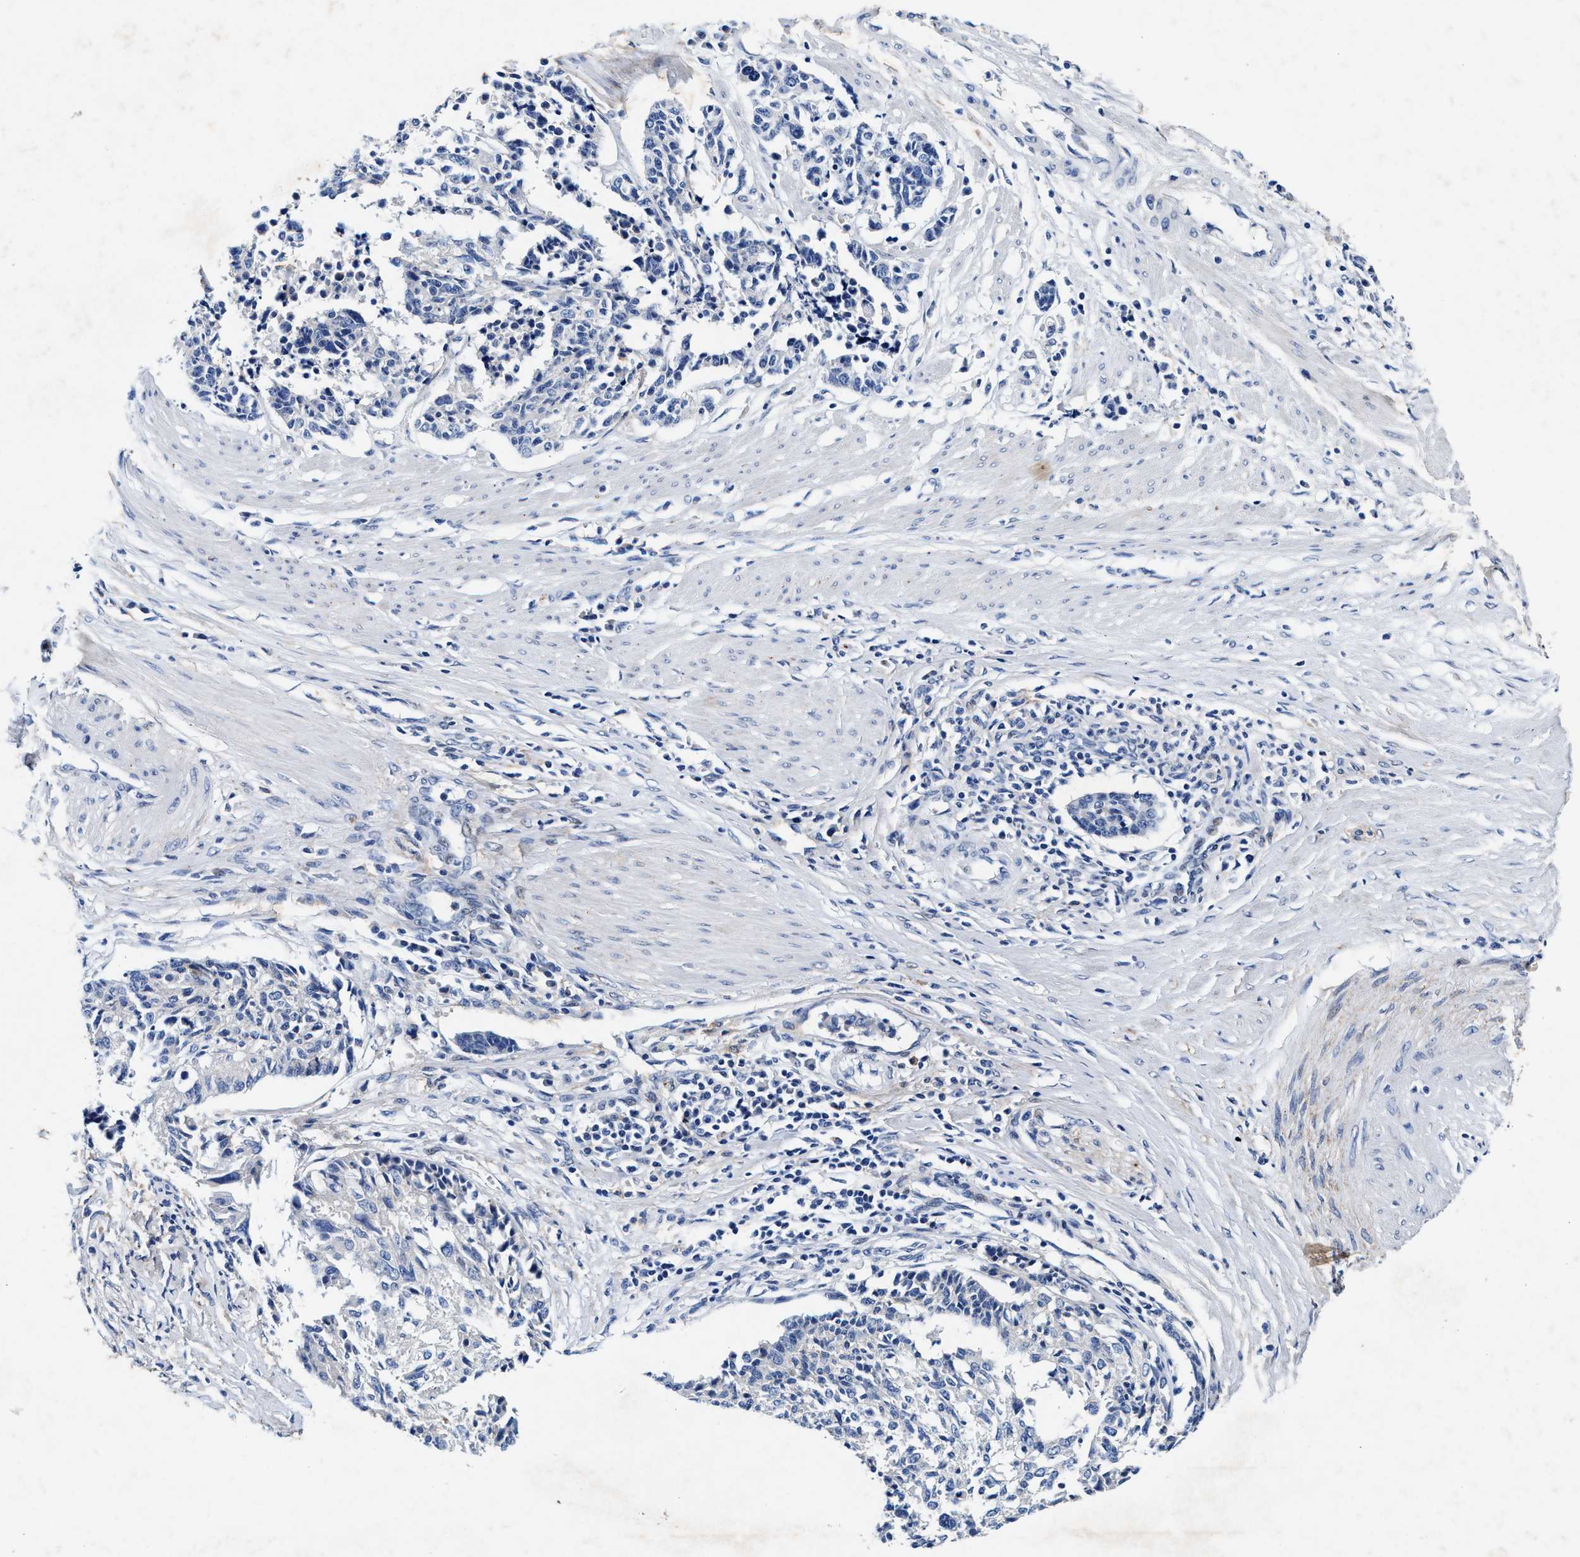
{"staining": {"intensity": "negative", "quantity": "none", "location": "none"}, "tissue": "cervical cancer", "cell_type": "Tumor cells", "image_type": "cancer", "snomed": [{"axis": "morphology", "description": "Normal tissue, NOS"}, {"axis": "morphology", "description": "Squamous cell carcinoma, NOS"}, {"axis": "topography", "description": "Cervix"}], "caption": "IHC of cervical cancer demonstrates no expression in tumor cells.", "gene": "SLC8A1", "patient": {"sex": "female", "age": 35}}